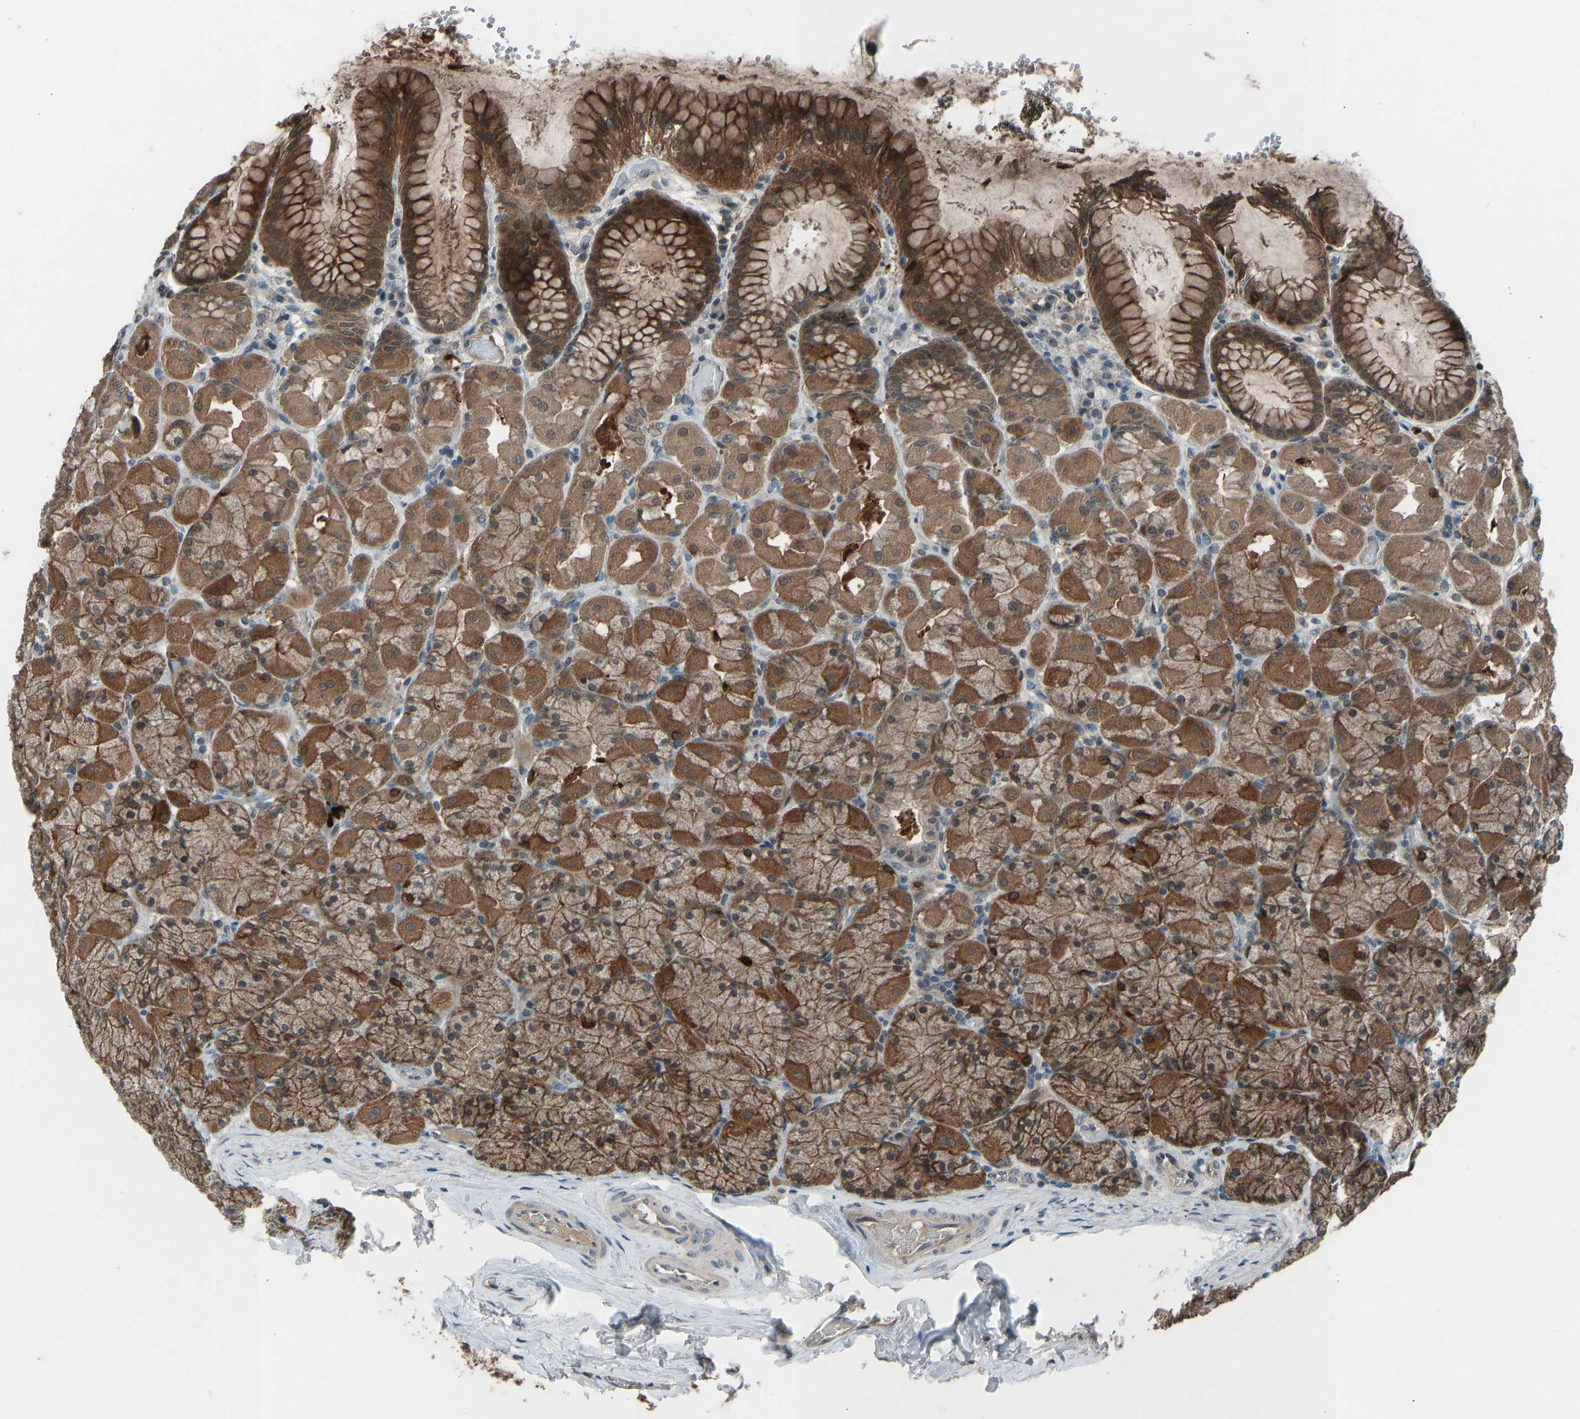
{"staining": {"intensity": "strong", "quantity": ">75%", "location": "cytoplasmic/membranous"}, "tissue": "stomach", "cell_type": "Glandular cells", "image_type": "normal", "snomed": [{"axis": "morphology", "description": "Normal tissue, NOS"}, {"axis": "topography", "description": "Stomach, upper"}], "caption": "The micrograph reveals immunohistochemical staining of normal stomach. There is strong cytoplasmic/membranous staining is appreciated in about >75% of glandular cells. (brown staining indicates protein expression, while blue staining denotes nuclei).", "gene": "SLC43A1", "patient": {"sex": "female", "age": 56}}